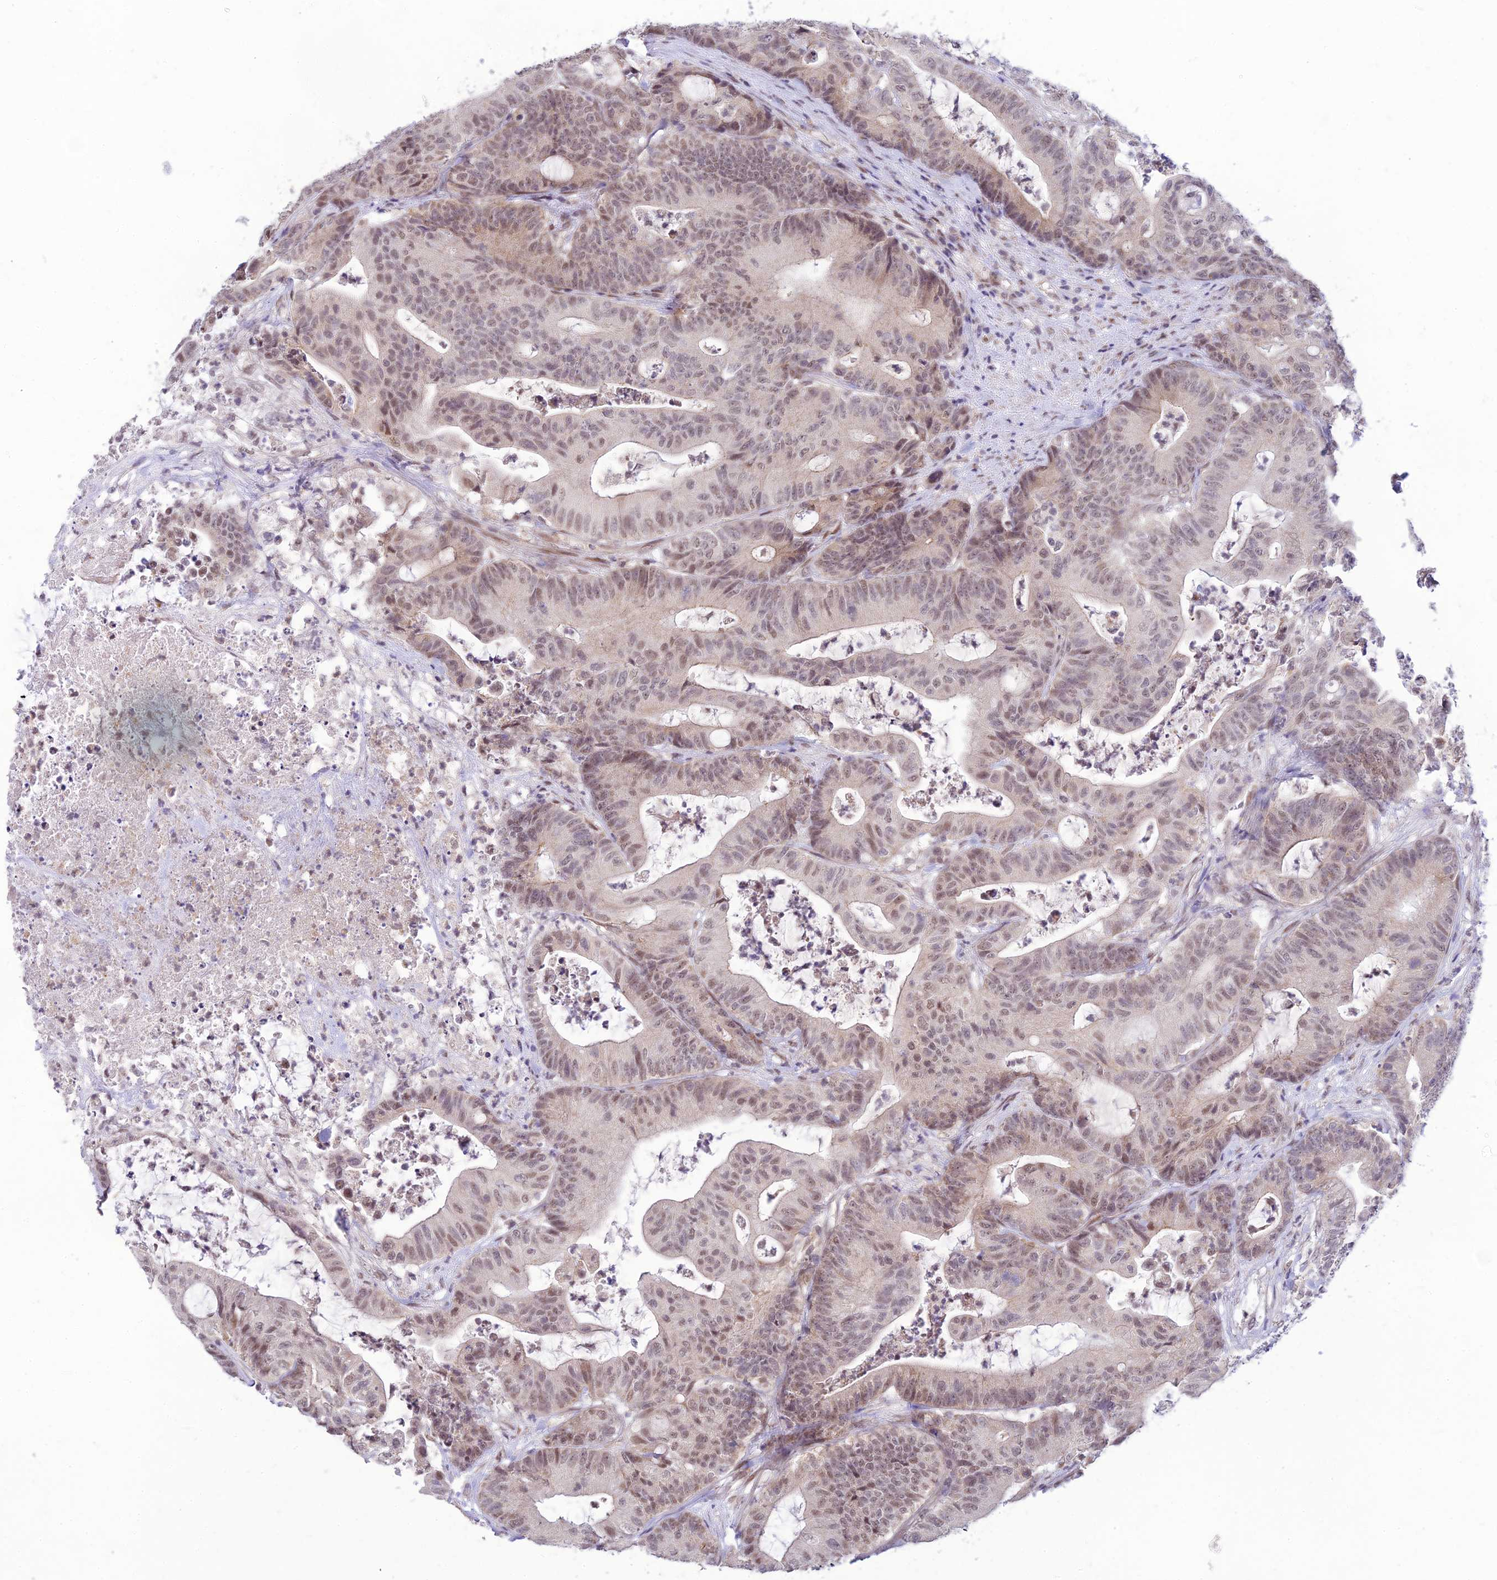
{"staining": {"intensity": "weak", "quantity": ">75%", "location": "nuclear"}, "tissue": "colorectal cancer", "cell_type": "Tumor cells", "image_type": "cancer", "snomed": [{"axis": "morphology", "description": "Adenocarcinoma, NOS"}, {"axis": "topography", "description": "Colon"}], "caption": "Immunohistochemistry of human colorectal cancer (adenocarcinoma) shows low levels of weak nuclear expression in about >75% of tumor cells. The staining was performed using DAB to visualize the protein expression in brown, while the nuclei were stained in blue with hematoxylin (Magnification: 20x).", "gene": "MICOS13", "patient": {"sex": "female", "age": 84}}